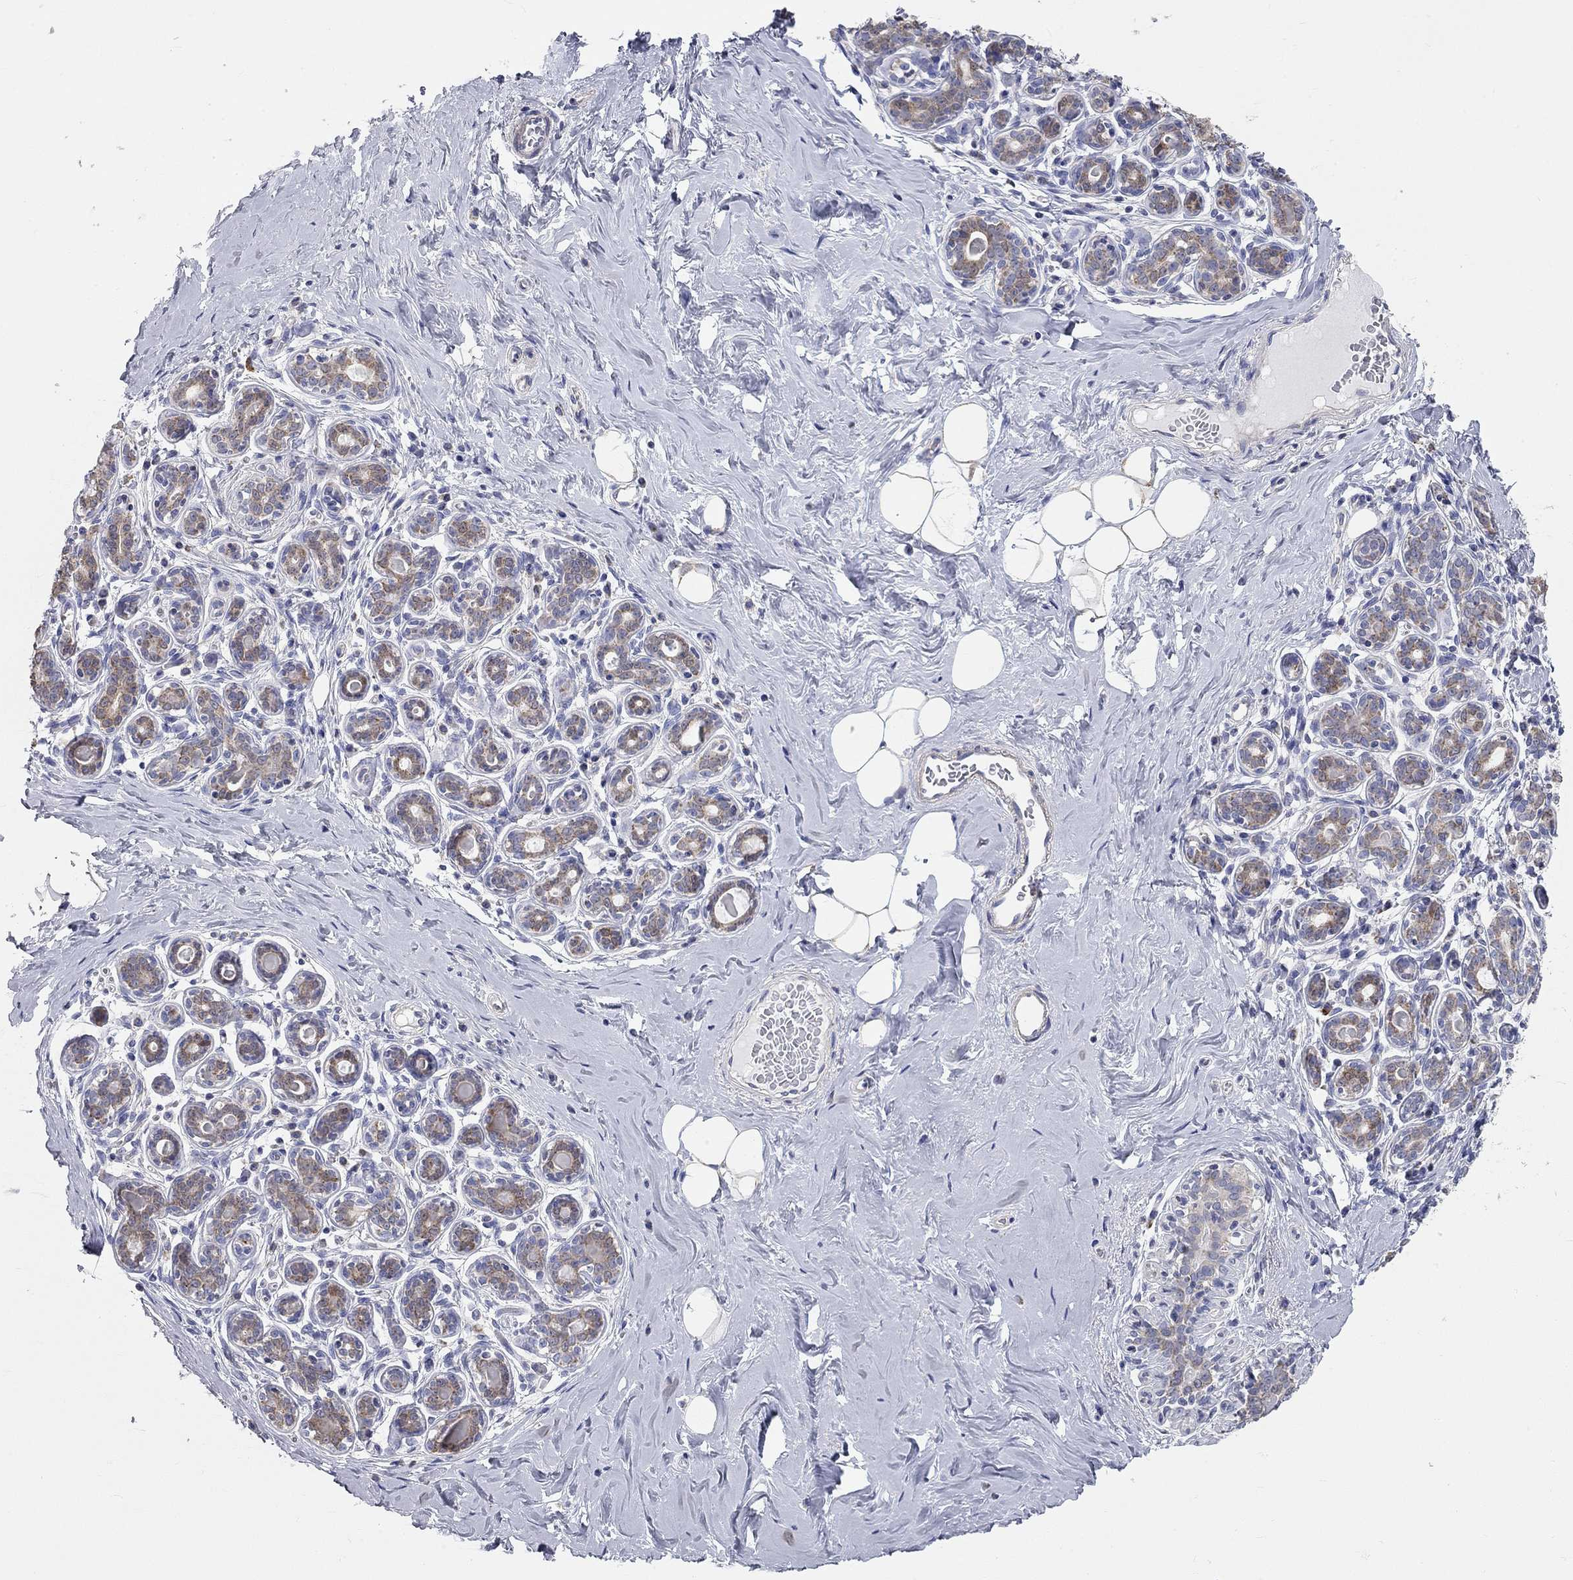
{"staining": {"intensity": "negative", "quantity": "none", "location": "none"}, "tissue": "breast", "cell_type": "Adipocytes", "image_type": "normal", "snomed": [{"axis": "morphology", "description": "Normal tissue, NOS"}, {"axis": "topography", "description": "Skin"}, {"axis": "topography", "description": "Breast"}], "caption": "This is a image of immunohistochemistry staining of normal breast, which shows no expression in adipocytes.", "gene": "CFAP161", "patient": {"sex": "female", "age": 43}}